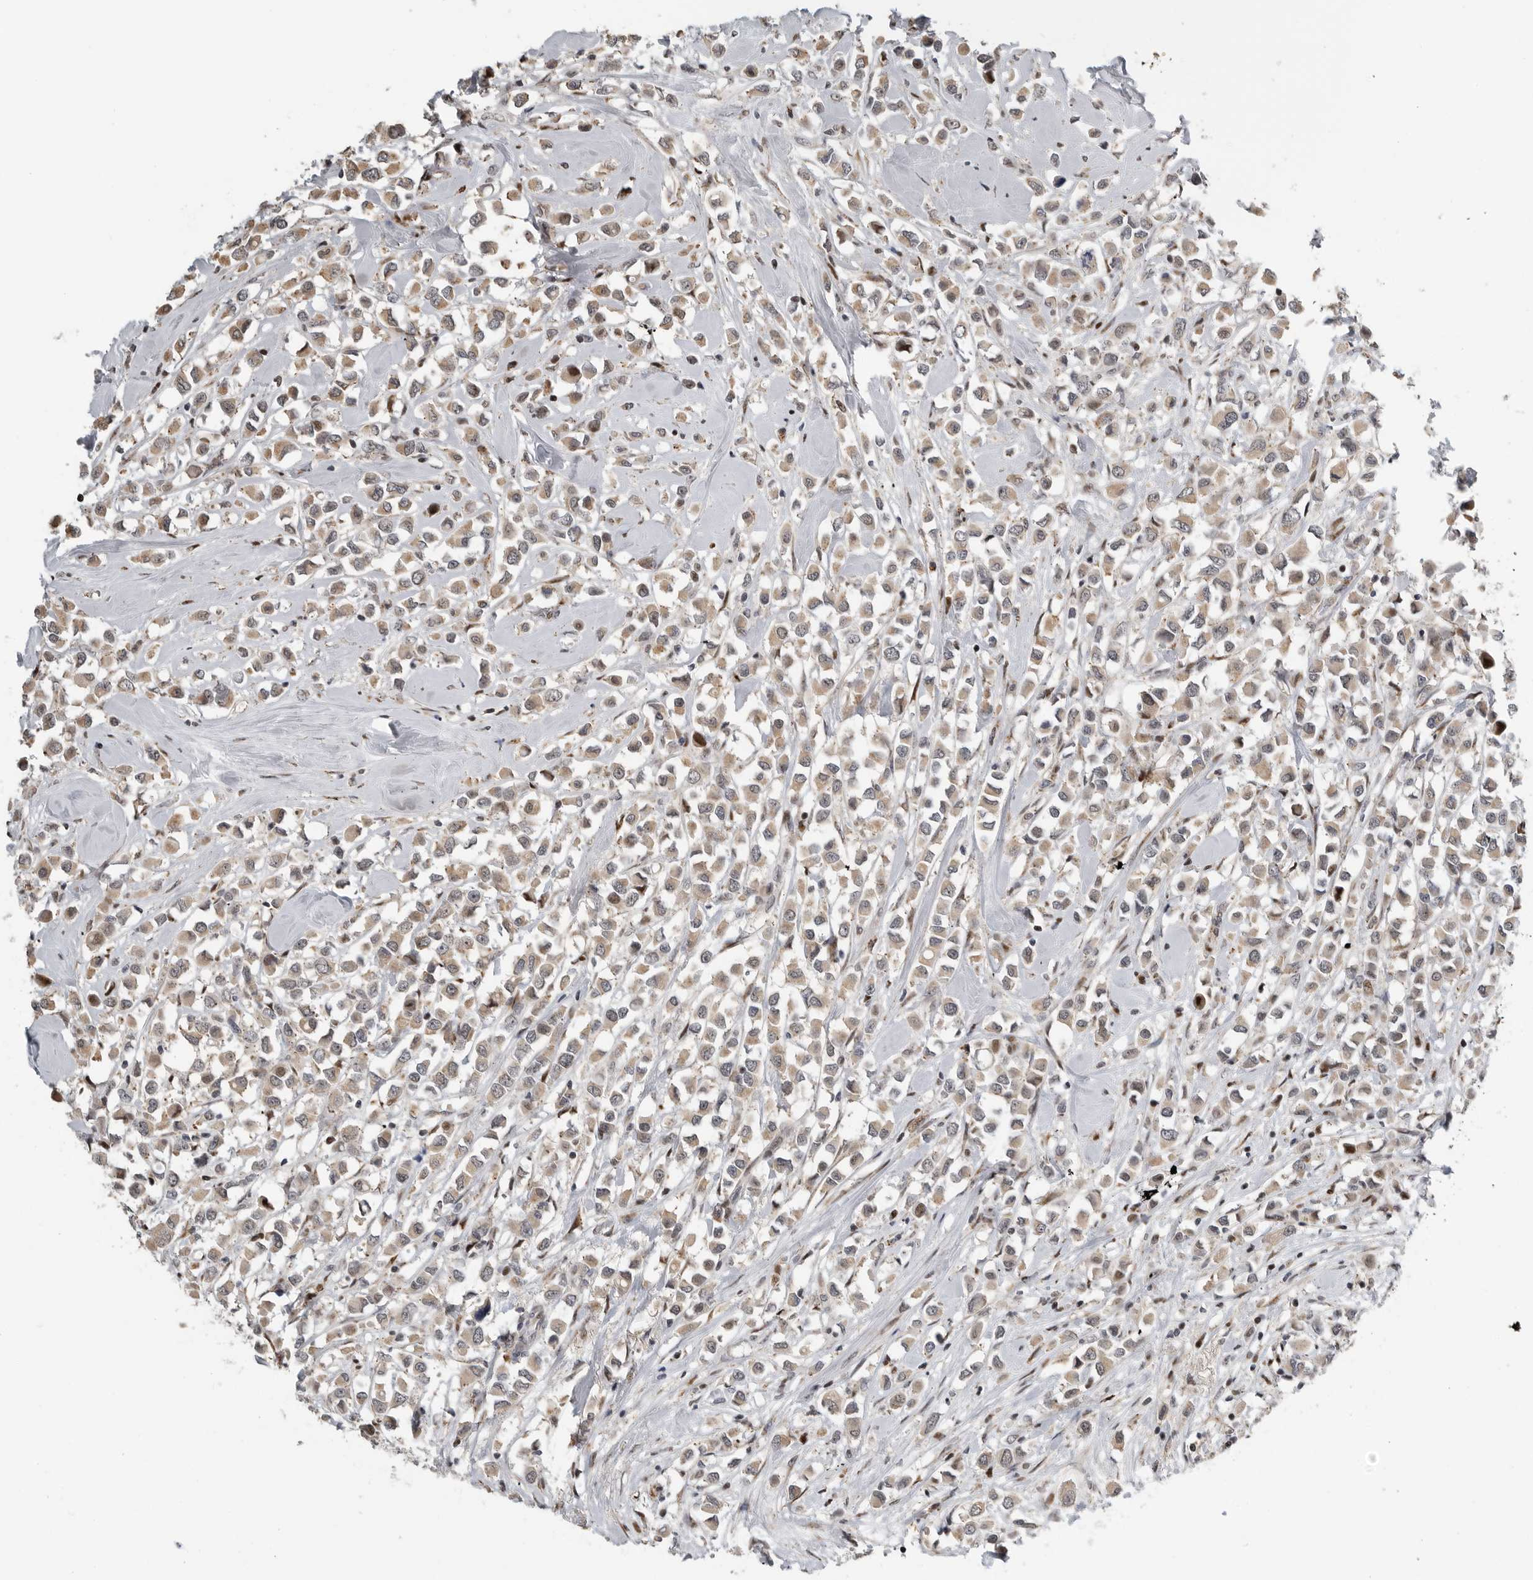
{"staining": {"intensity": "moderate", "quantity": "25%-75%", "location": "cytoplasmic/membranous,nuclear"}, "tissue": "breast cancer", "cell_type": "Tumor cells", "image_type": "cancer", "snomed": [{"axis": "morphology", "description": "Duct carcinoma"}, {"axis": "topography", "description": "Breast"}], "caption": "Moderate cytoplasmic/membranous and nuclear protein positivity is seen in about 25%-75% of tumor cells in breast cancer.", "gene": "PCMTD1", "patient": {"sex": "female", "age": 61}}